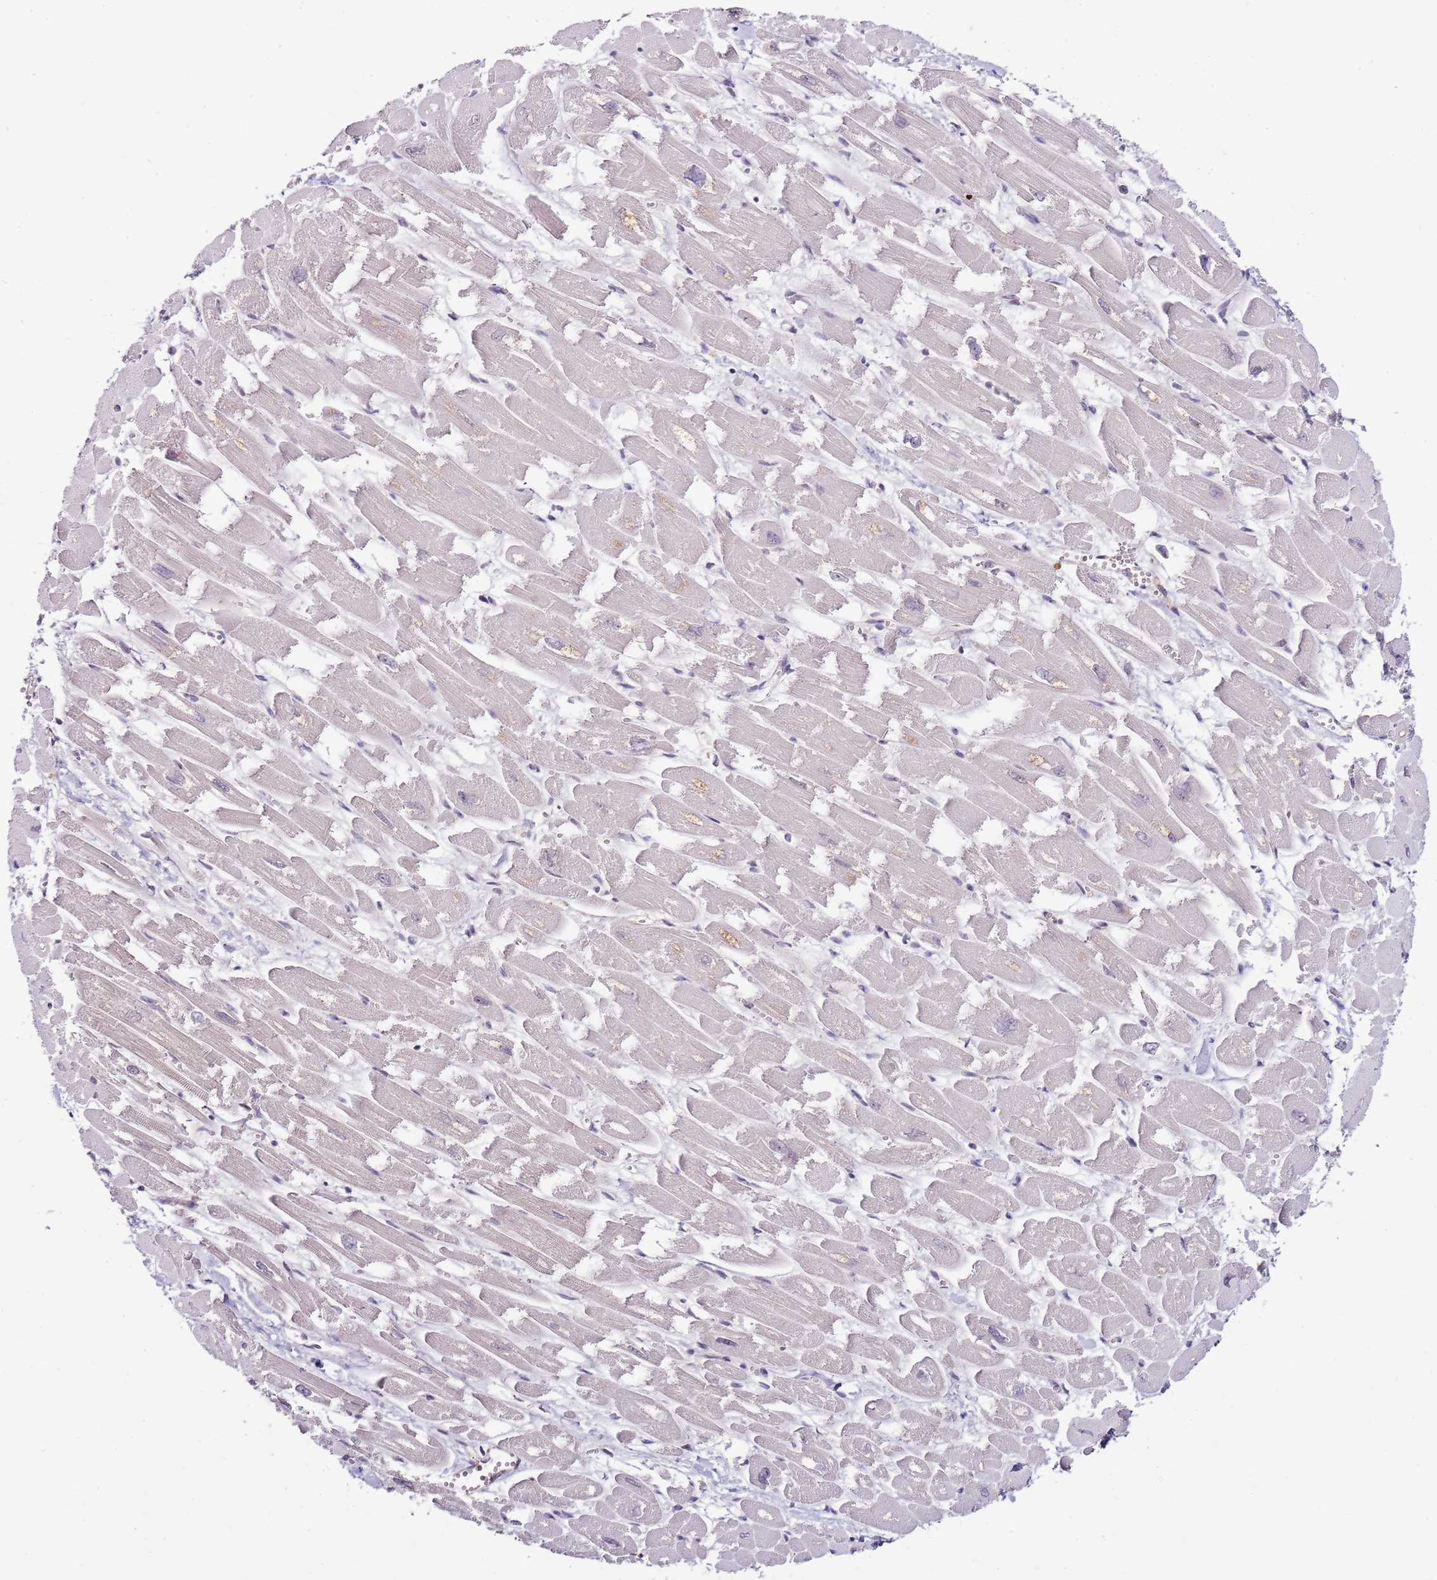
{"staining": {"intensity": "weak", "quantity": "<25%", "location": "cytoplasmic/membranous"}, "tissue": "heart muscle", "cell_type": "Cardiomyocytes", "image_type": "normal", "snomed": [{"axis": "morphology", "description": "Normal tissue, NOS"}, {"axis": "topography", "description": "Heart"}], "caption": "Cardiomyocytes show no significant protein positivity in unremarkable heart muscle. (DAB immunohistochemistry with hematoxylin counter stain).", "gene": "FBXL22", "patient": {"sex": "male", "age": 54}}